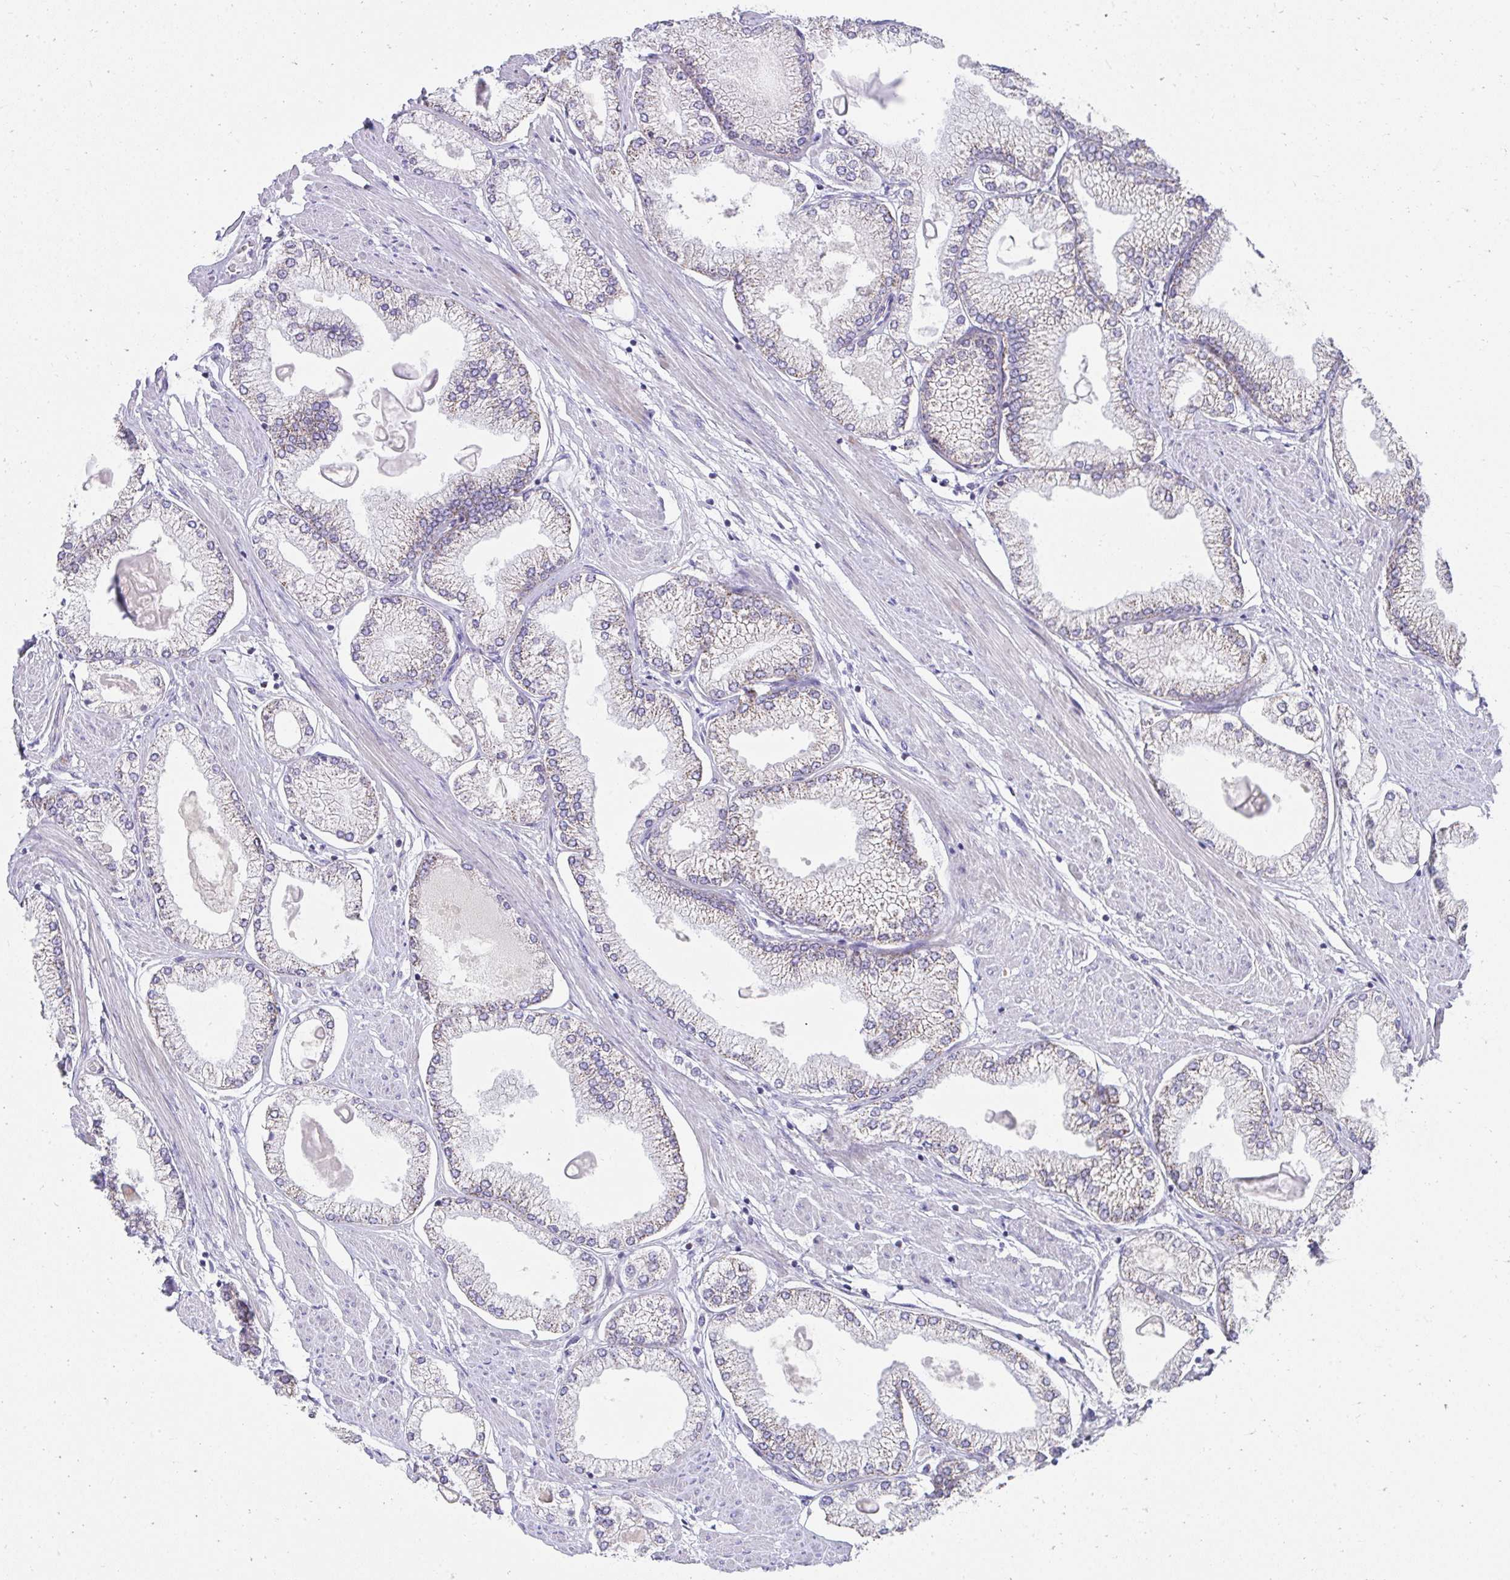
{"staining": {"intensity": "weak", "quantity": "25%-75%", "location": "cytoplasmic/membranous"}, "tissue": "prostate cancer", "cell_type": "Tumor cells", "image_type": "cancer", "snomed": [{"axis": "morphology", "description": "Adenocarcinoma, High grade"}, {"axis": "topography", "description": "Prostate"}], "caption": "This is a photomicrograph of immunohistochemistry staining of prostate cancer (high-grade adenocarcinoma), which shows weak expression in the cytoplasmic/membranous of tumor cells.", "gene": "PRRG3", "patient": {"sex": "male", "age": 68}}